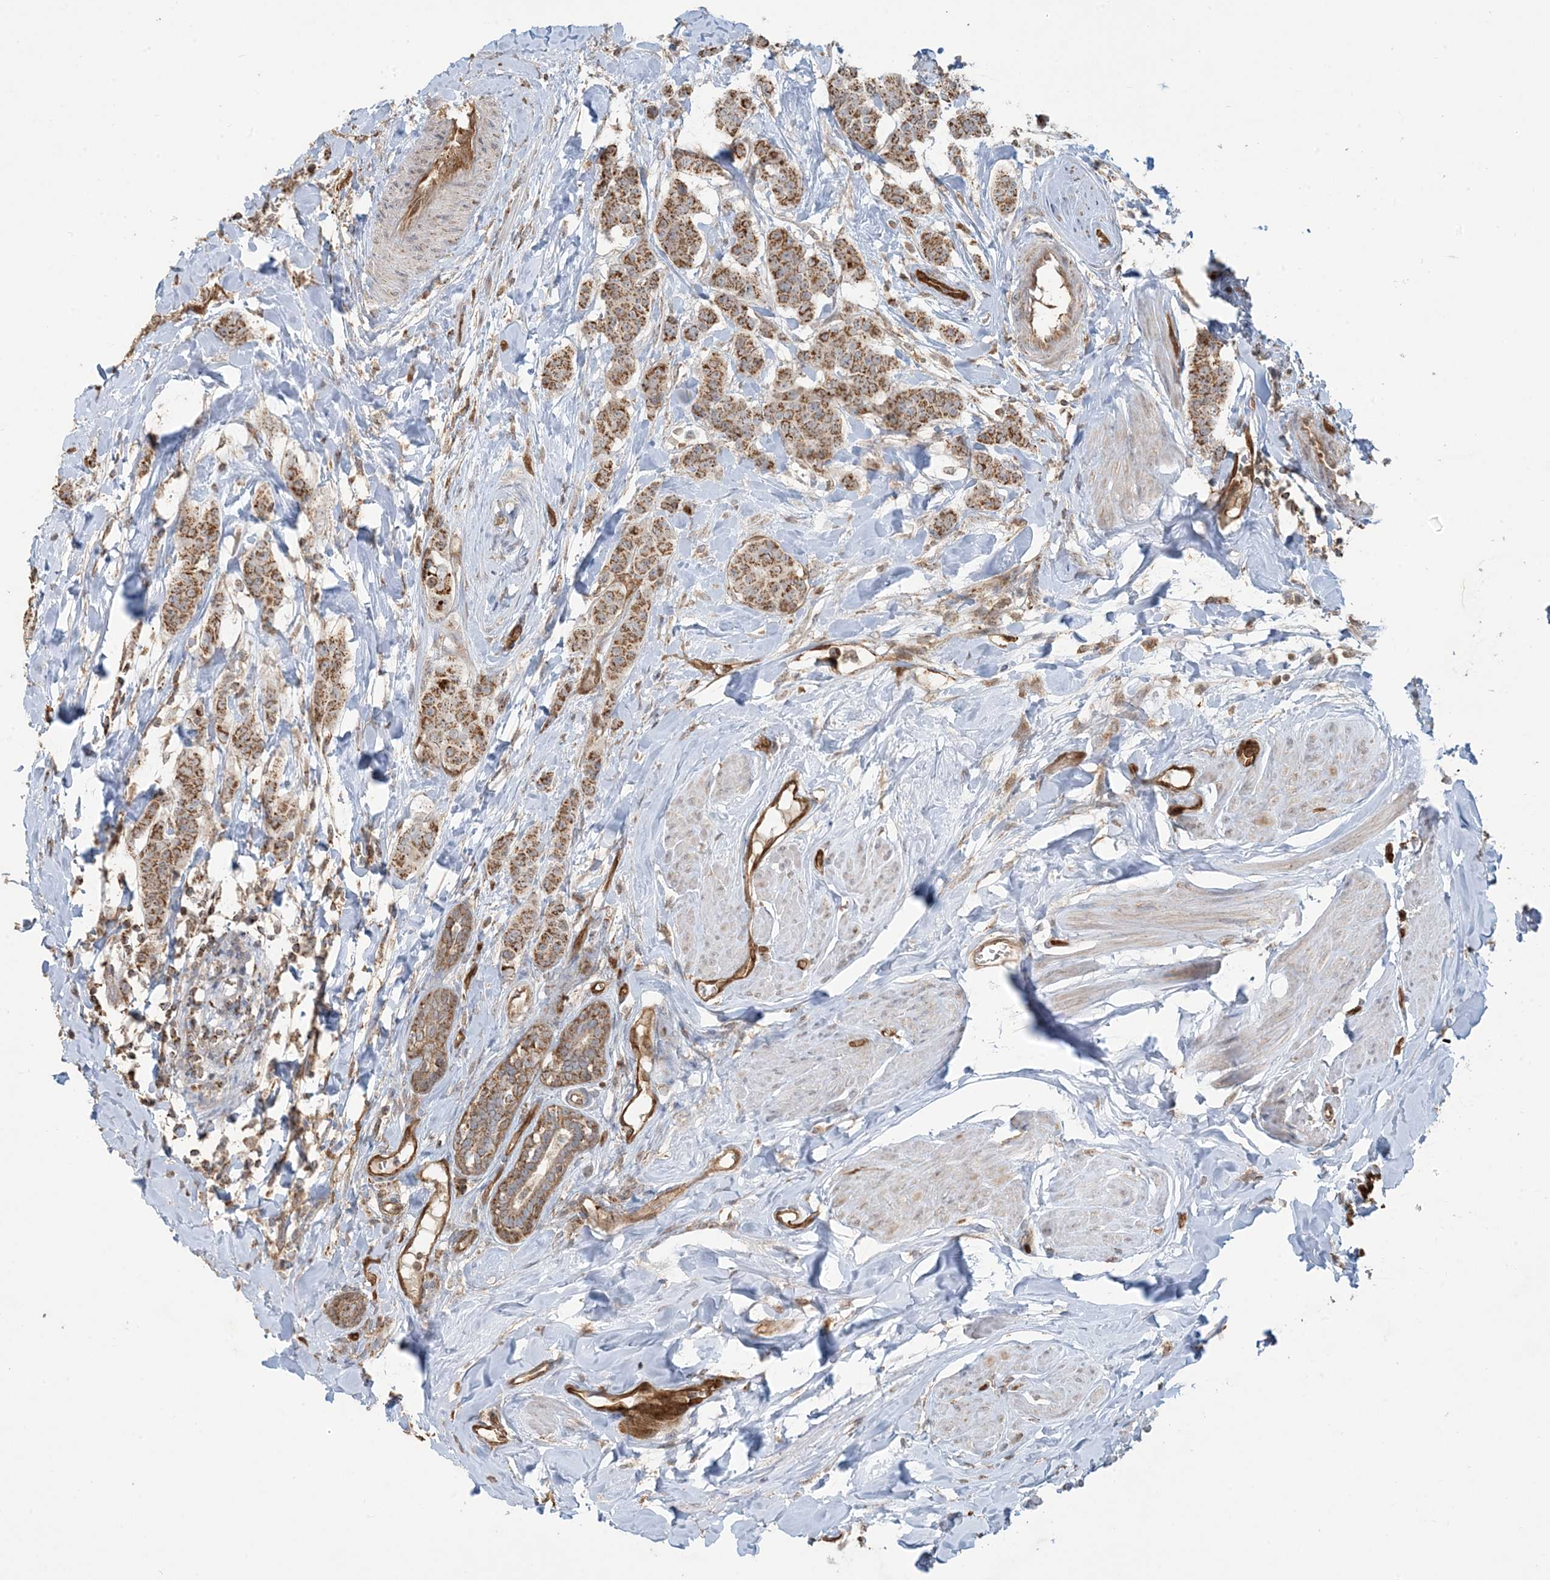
{"staining": {"intensity": "moderate", "quantity": ">75%", "location": "cytoplasmic/membranous"}, "tissue": "breast cancer", "cell_type": "Tumor cells", "image_type": "cancer", "snomed": [{"axis": "morphology", "description": "Duct carcinoma"}, {"axis": "topography", "description": "Breast"}], "caption": "DAB immunohistochemical staining of human breast infiltrating ductal carcinoma displays moderate cytoplasmic/membranous protein expression in approximately >75% of tumor cells. The staining was performed using DAB, with brown indicating positive protein expression. Nuclei are stained blue with hematoxylin.", "gene": "PPM1F", "patient": {"sex": "female", "age": 40}}